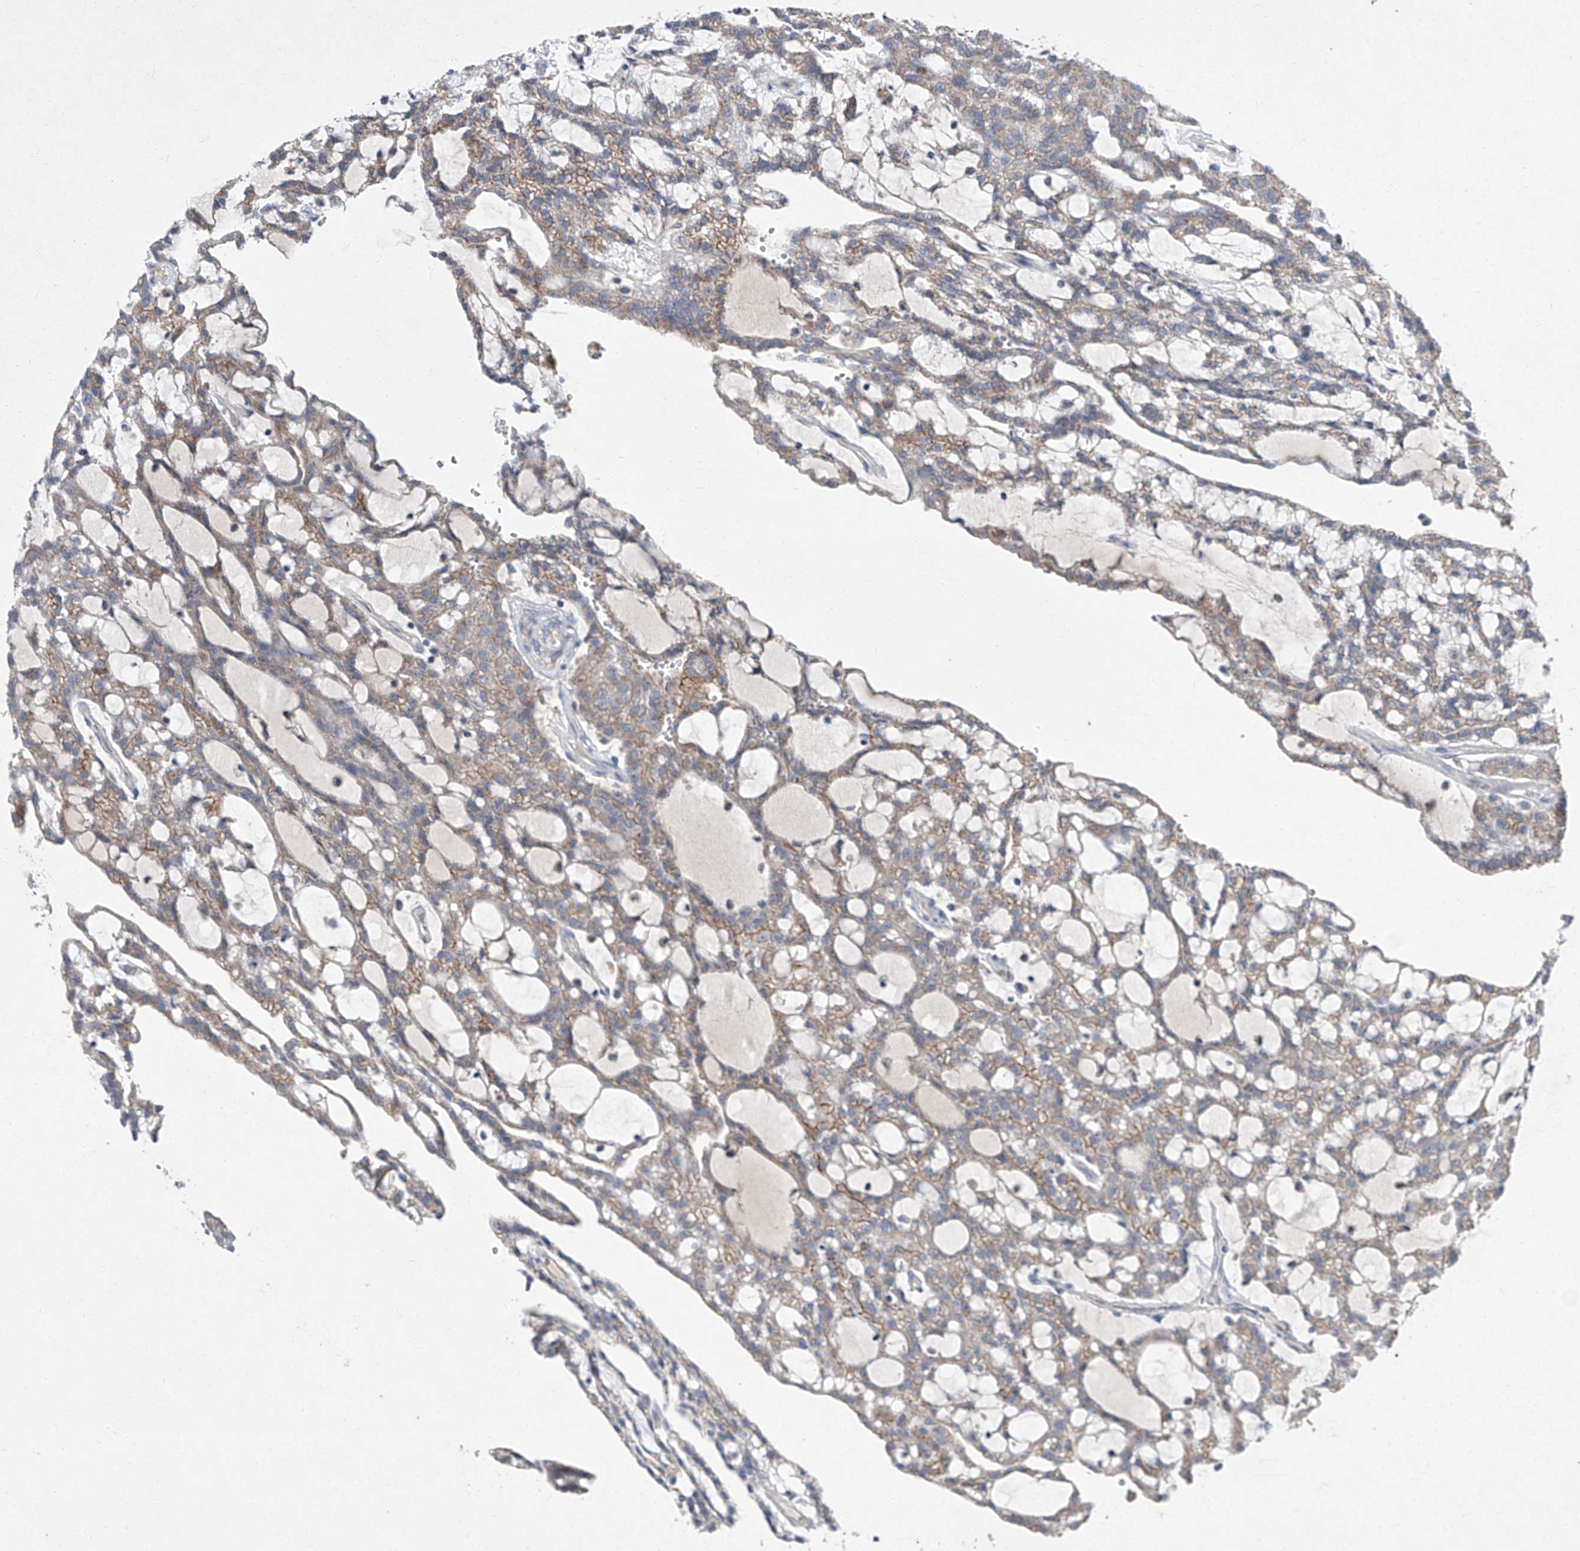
{"staining": {"intensity": "weak", "quantity": ">75%", "location": "cytoplasmic/membranous"}, "tissue": "renal cancer", "cell_type": "Tumor cells", "image_type": "cancer", "snomed": [{"axis": "morphology", "description": "Adenocarcinoma, NOS"}, {"axis": "topography", "description": "Kidney"}], "caption": "The immunohistochemical stain shows weak cytoplasmic/membranous positivity in tumor cells of renal cancer tissue.", "gene": "SBK2", "patient": {"sex": "male", "age": 63}}